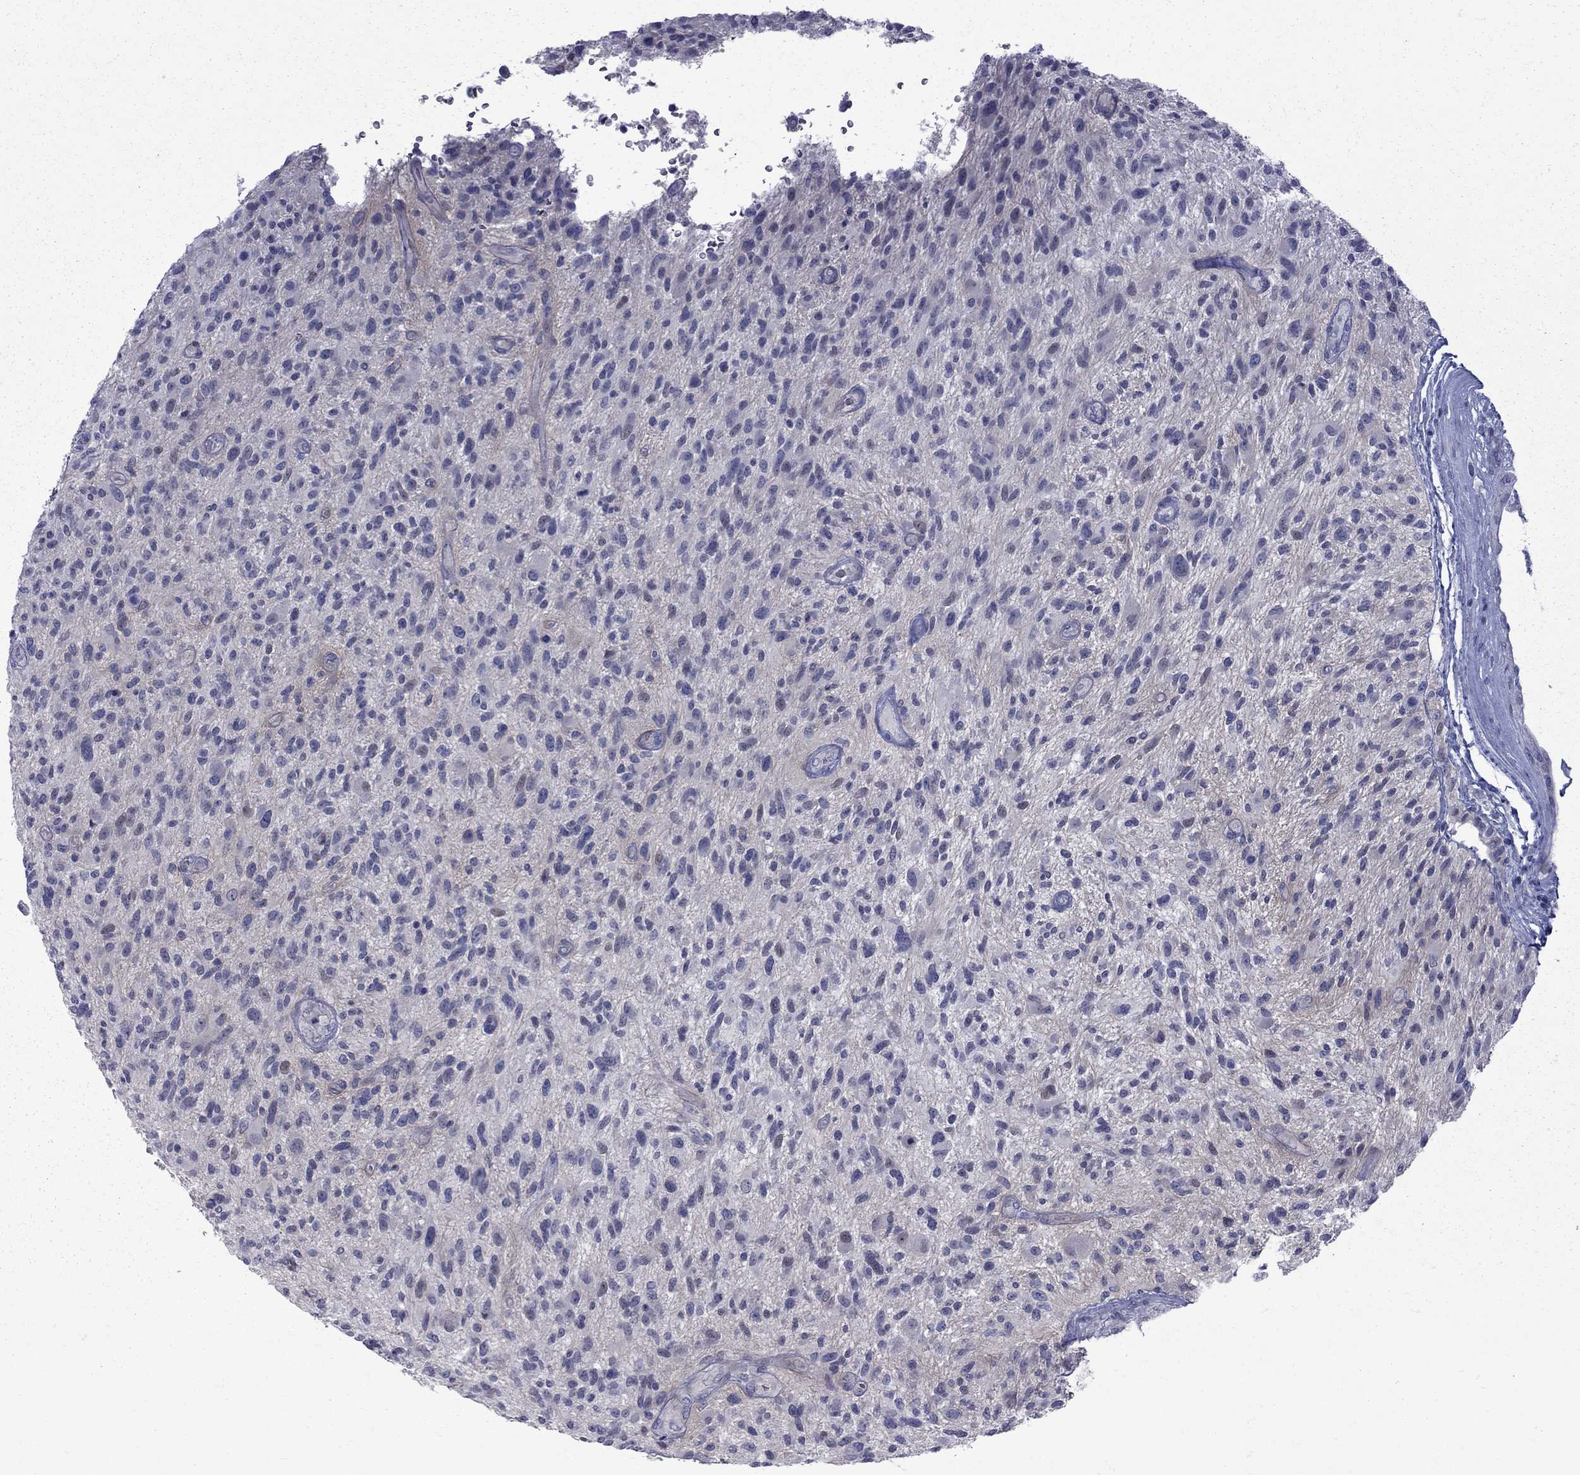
{"staining": {"intensity": "negative", "quantity": "none", "location": "none"}, "tissue": "glioma", "cell_type": "Tumor cells", "image_type": "cancer", "snomed": [{"axis": "morphology", "description": "Glioma, malignant, High grade"}, {"axis": "topography", "description": "Brain"}], "caption": "Immunohistochemistry (IHC) image of neoplastic tissue: human glioma stained with DAB (3,3'-diaminobenzidine) reveals no significant protein positivity in tumor cells.", "gene": "NRARP", "patient": {"sex": "male", "age": 47}}